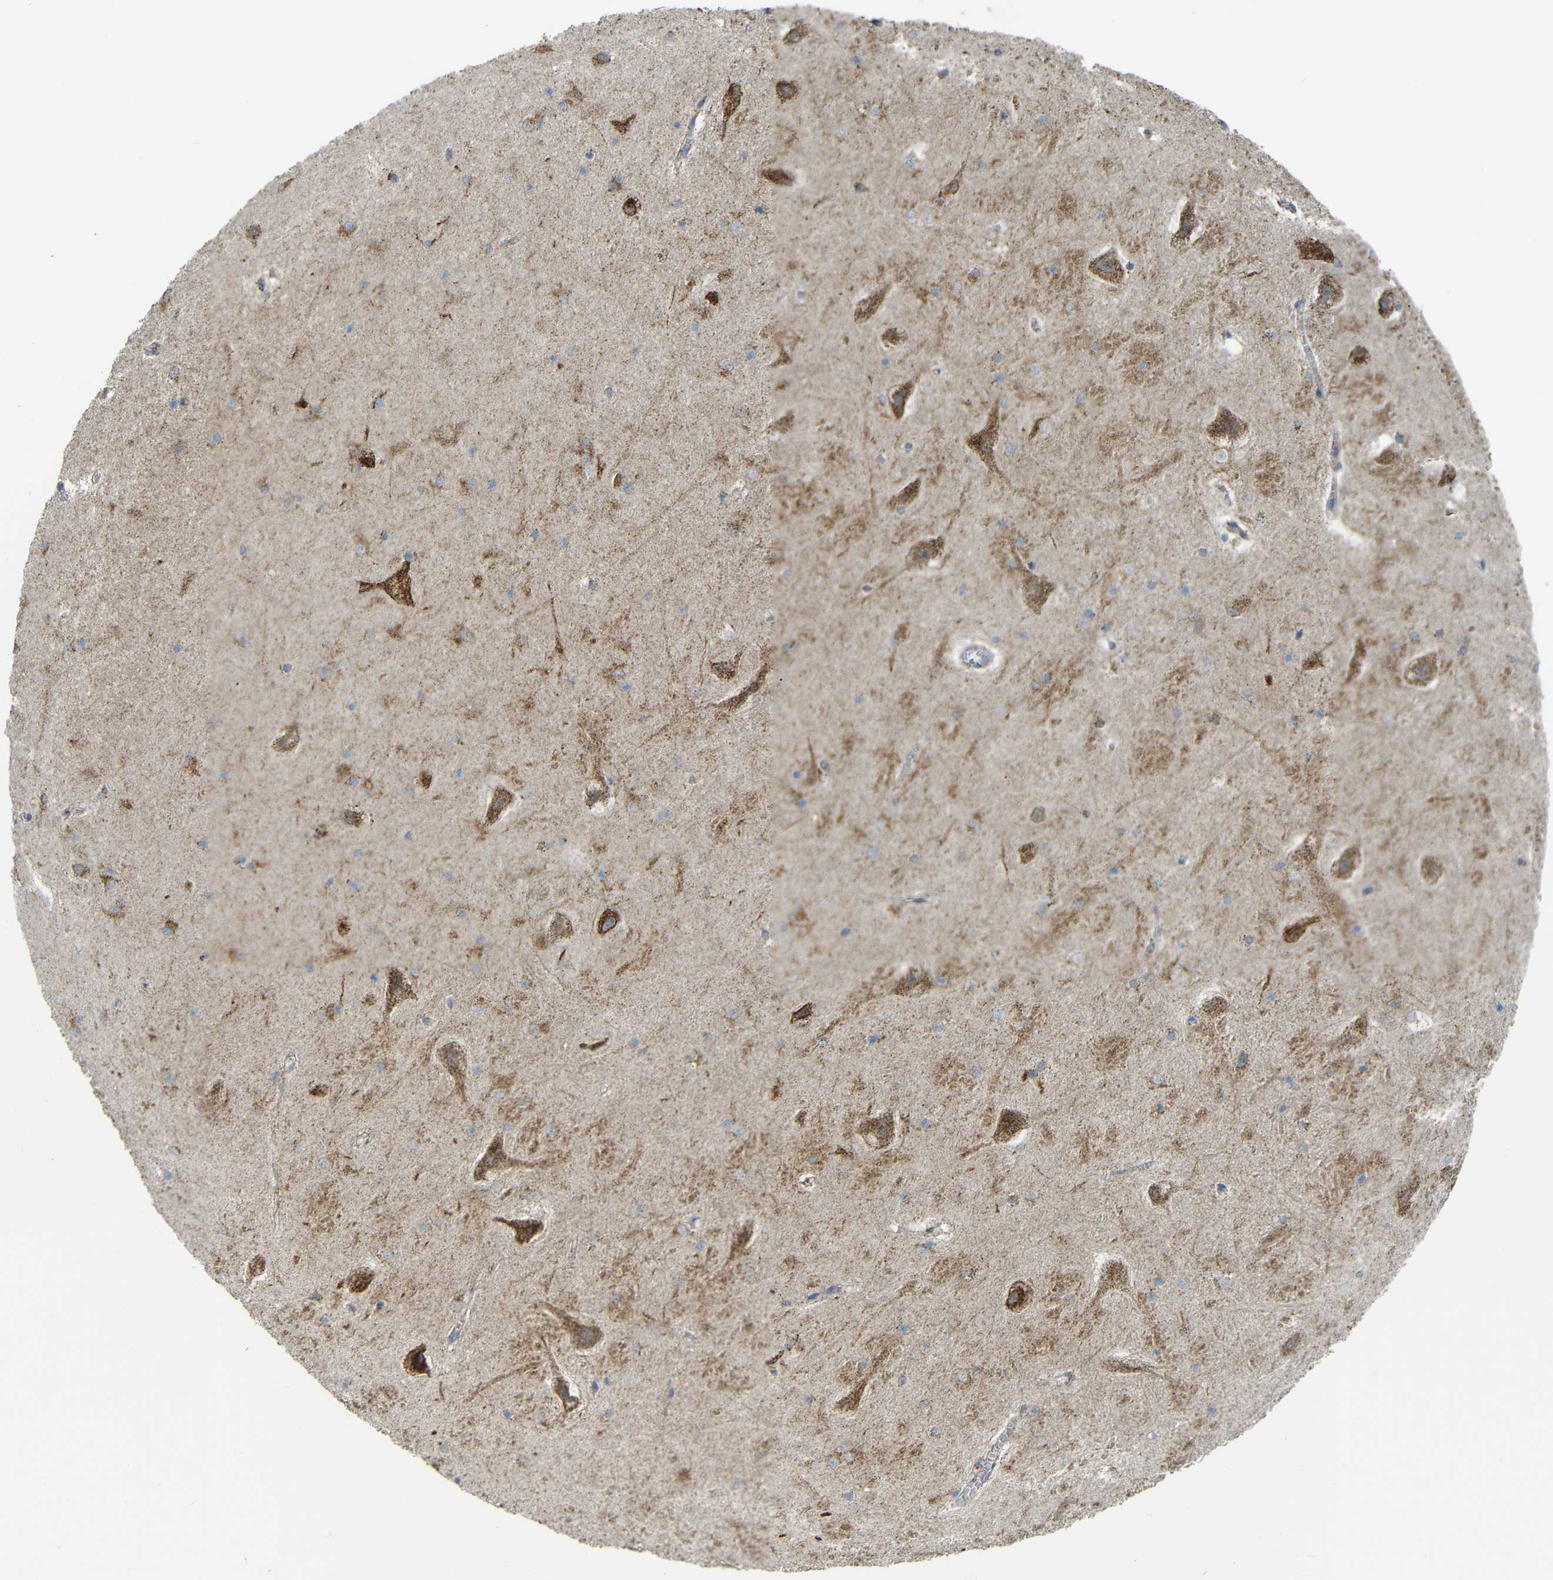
{"staining": {"intensity": "strong", "quantity": "25%-75%", "location": "cytoplasmic/membranous"}, "tissue": "hippocampus", "cell_type": "Glial cells", "image_type": "normal", "snomed": [{"axis": "morphology", "description": "Normal tissue, NOS"}, {"axis": "topography", "description": "Hippocampus"}], "caption": "DAB immunohistochemical staining of unremarkable hippocampus demonstrates strong cytoplasmic/membranous protein expression in approximately 25%-75% of glial cells. Nuclei are stained in blue.", "gene": "NR3C2", "patient": {"sex": "male", "age": 45}}